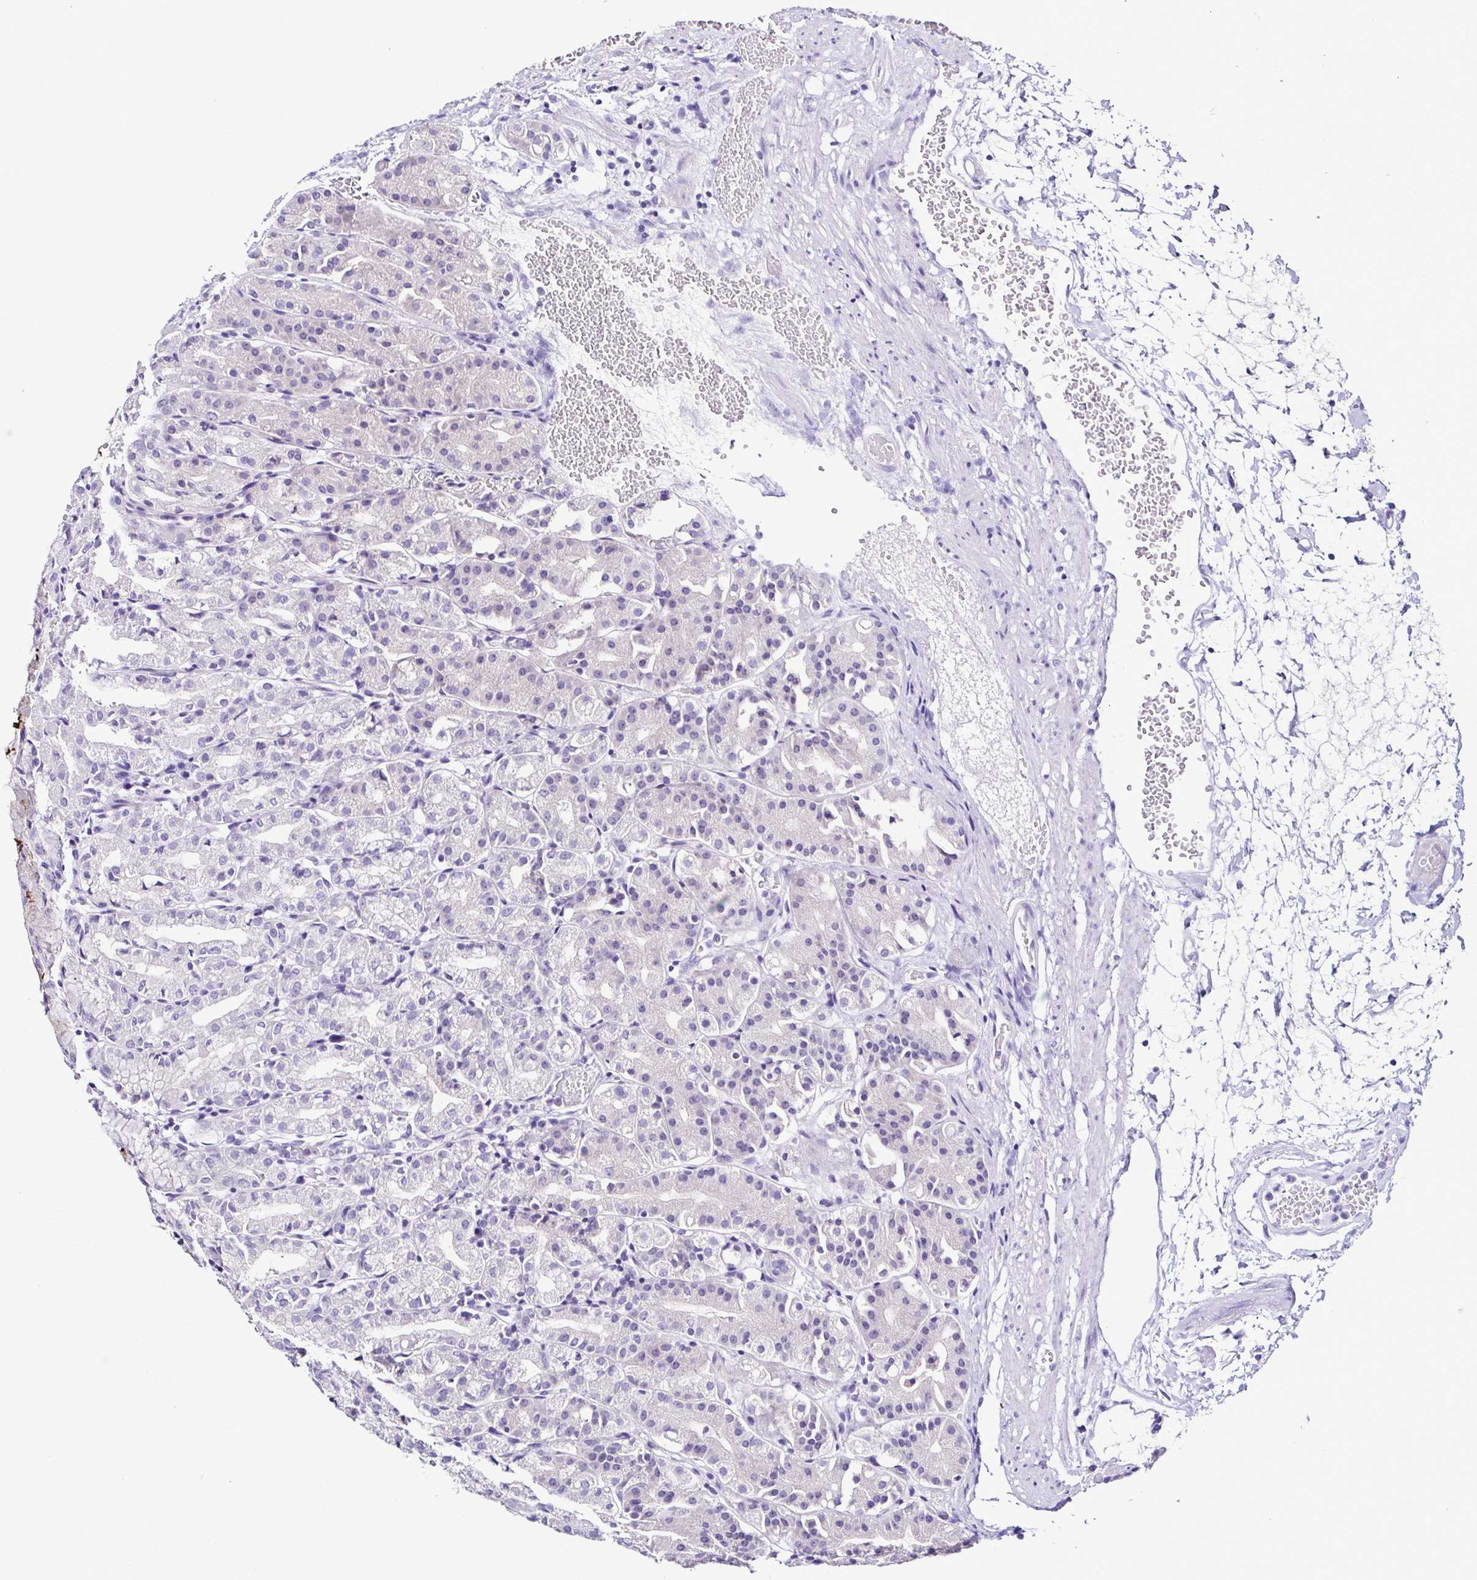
{"staining": {"intensity": "moderate", "quantity": "<25%", "location": "cytoplasmic/membranous"}, "tissue": "stomach", "cell_type": "Glandular cells", "image_type": "normal", "snomed": [{"axis": "morphology", "description": "Normal tissue, NOS"}, {"axis": "topography", "description": "Stomach"}], "caption": "The micrograph displays immunohistochemical staining of normal stomach. There is moderate cytoplasmic/membranous expression is appreciated in about <25% of glandular cells.", "gene": "SRL", "patient": {"sex": "female", "age": 57}}